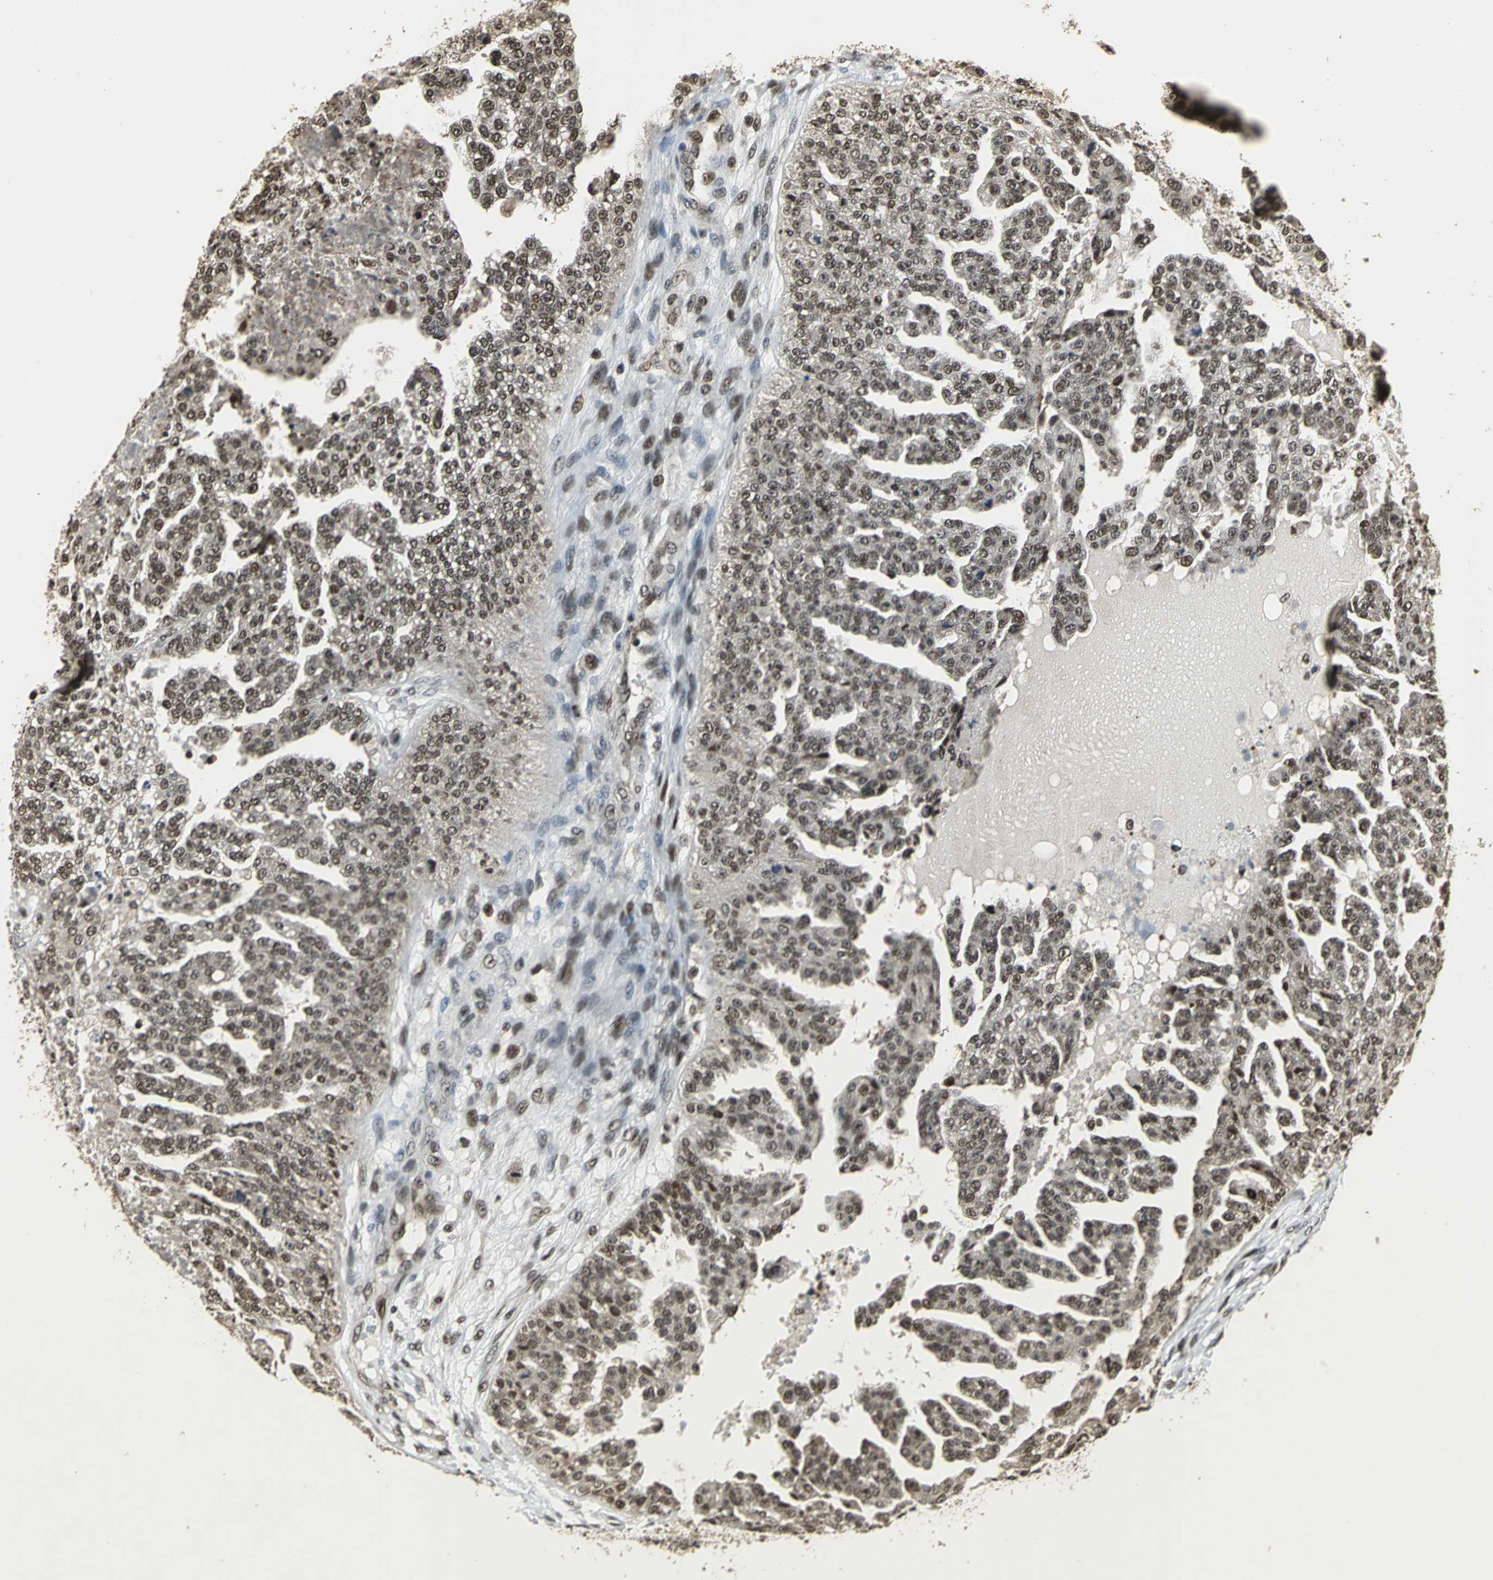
{"staining": {"intensity": "moderate", "quantity": ">75%", "location": "nuclear"}, "tissue": "ovarian cancer", "cell_type": "Tumor cells", "image_type": "cancer", "snomed": [{"axis": "morphology", "description": "Carcinoma, NOS"}, {"axis": "topography", "description": "Soft tissue"}, {"axis": "topography", "description": "Ovary"}], "caption": "Brown immunohistochemical staining in ovarian carcinoma demonstrates moderate nuclear expression in approximately >75% of tumor cells. (brown staining indicates protein expression, while blue staining denotes nuclei).", "gene": "MIS18BP1", "patient": {"sex": "female", "age": 54}}